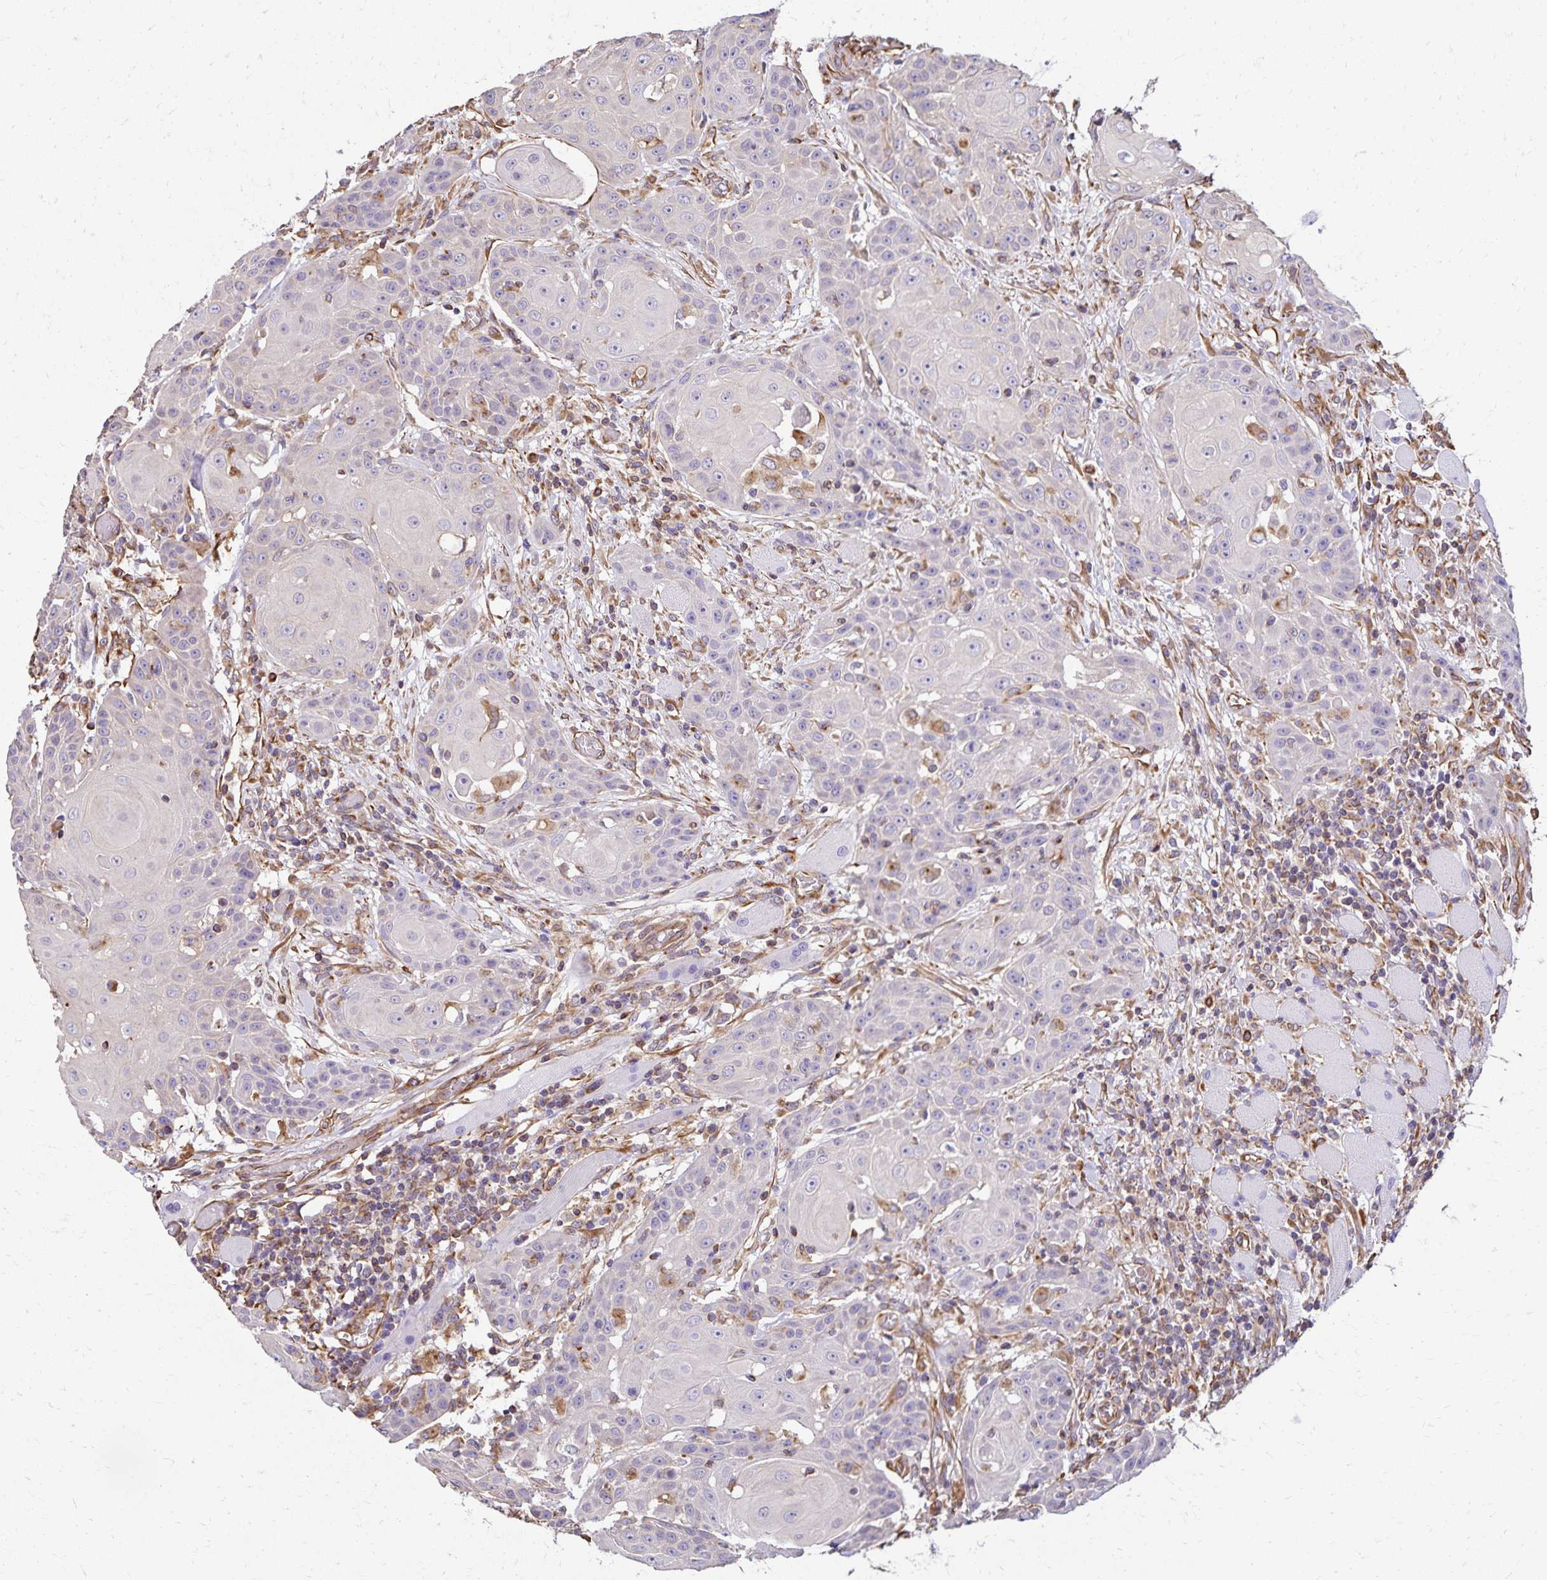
{"staining": {"intensity": "negative", "quantity": "none", "location": "none"}, "tissue": "head and neck cancer", "cell_type": "Tumor cells", "image_type": "cancer", "snomed": [{"axis": "morphology", "description": "Normal tissue, NOS"}, {"axis": "morphology", "description": "Squamous cell carcinoma, NOS"}, {"axis": "topography", "description": "Oral tissue"}, {"axis": "topography", "description": "Head-Neck"}], "caption": "Immunohistochemical staining of head and neck cancer displays no significant staining in tumor cells.", "gene": "TRPV6", "patient": {"sex": "female", "age": 55}}